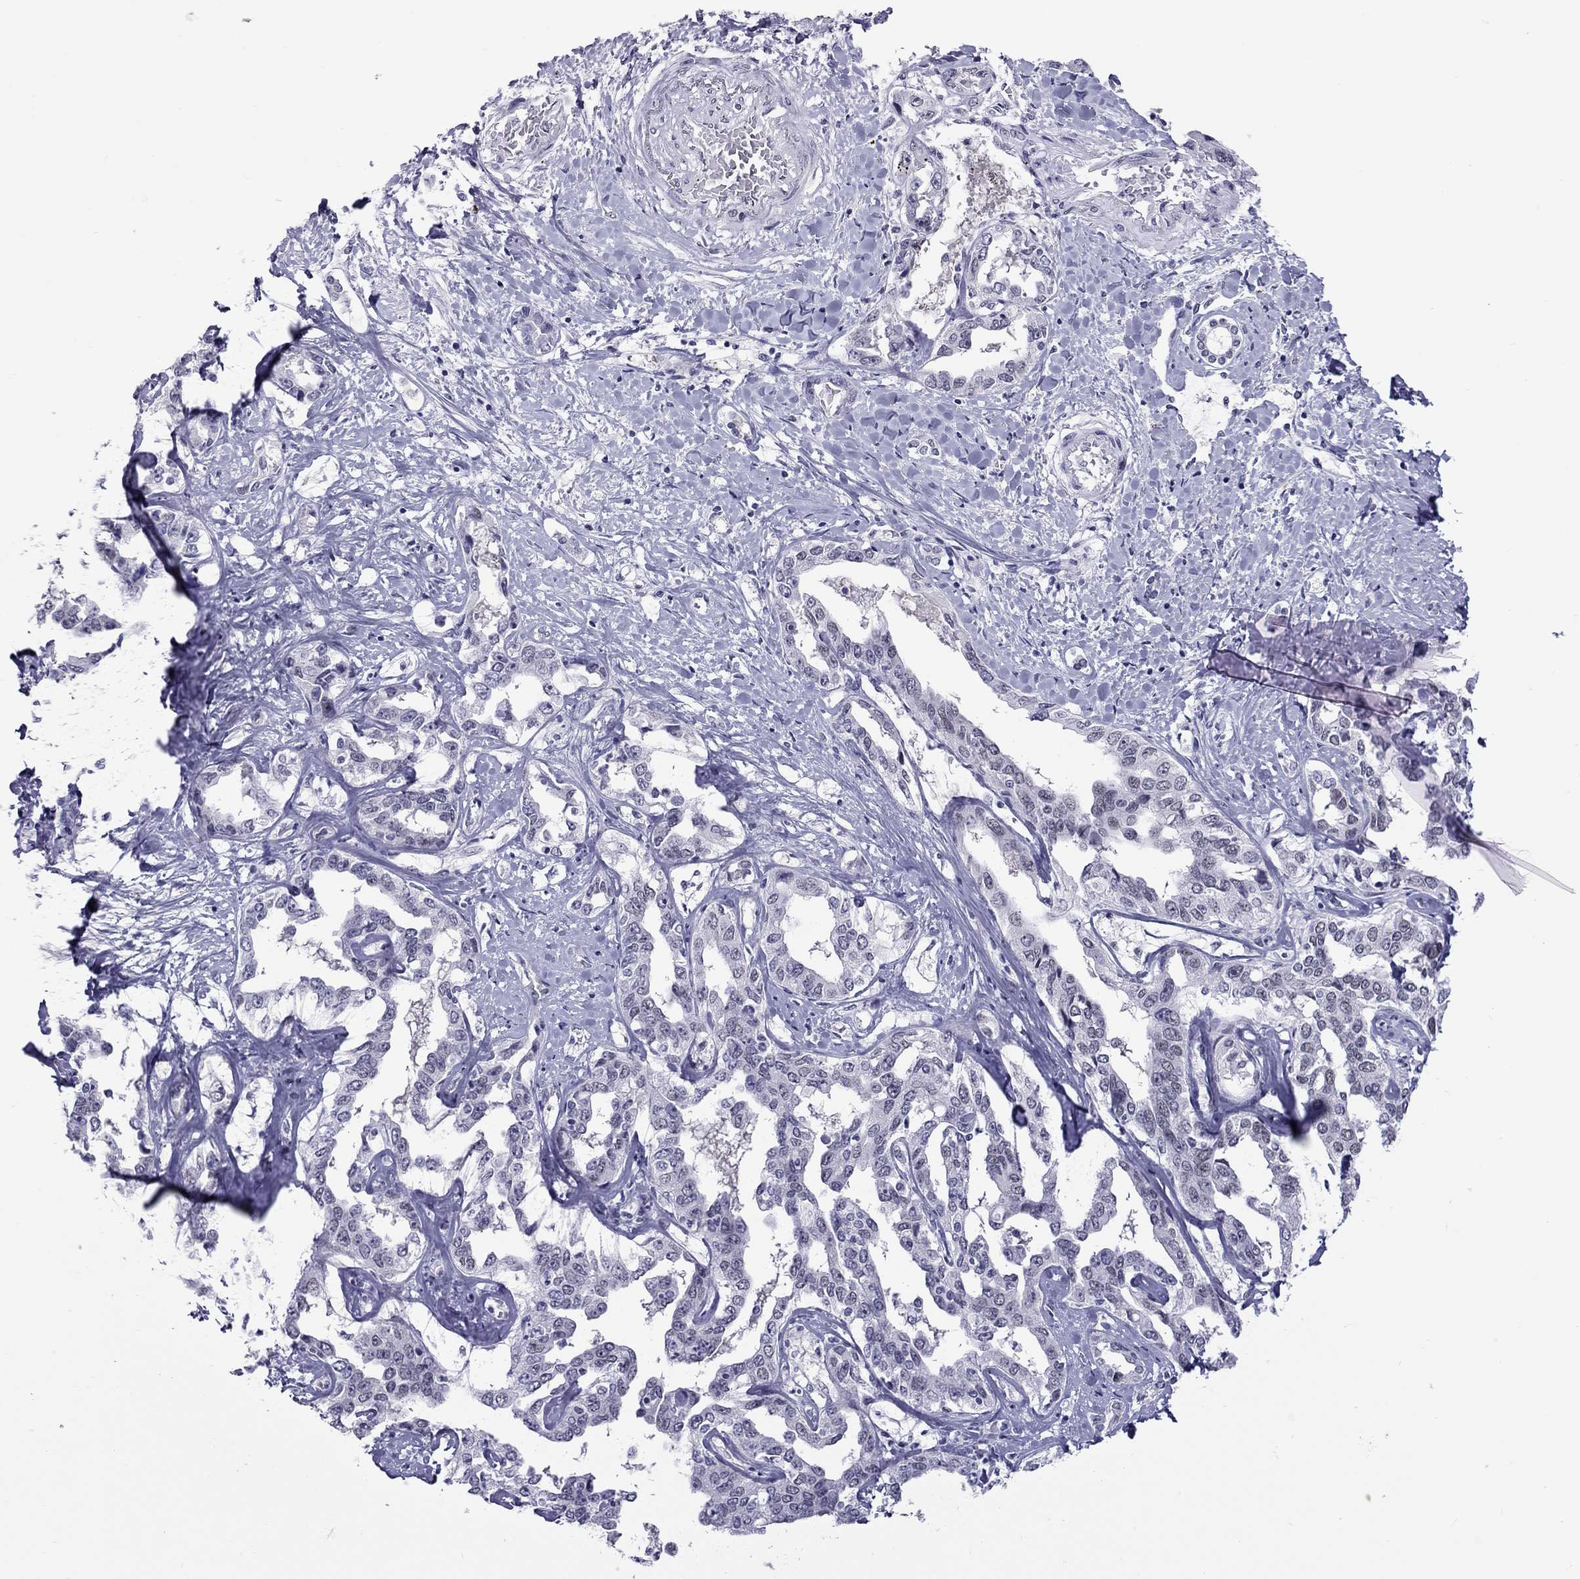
{"staining": {"intensity": "negative", "quantity": "none", "location": "none"}, "tissue": "liver cancer", "cell_type": "Tumor cells", "image_type": "cancer", "snomed": [{"axis": "morphology", "description": "Cholangiocarcinoma"}, {"axis": "topography", "description": "Liver"}], "caption": "Histopathology image shows no significant protein positivity in tumor cells of liver cancer (cholangiocarcinoma).", "gene": "CHRNB3", "patient": {"sex": "male", "age": 59}}